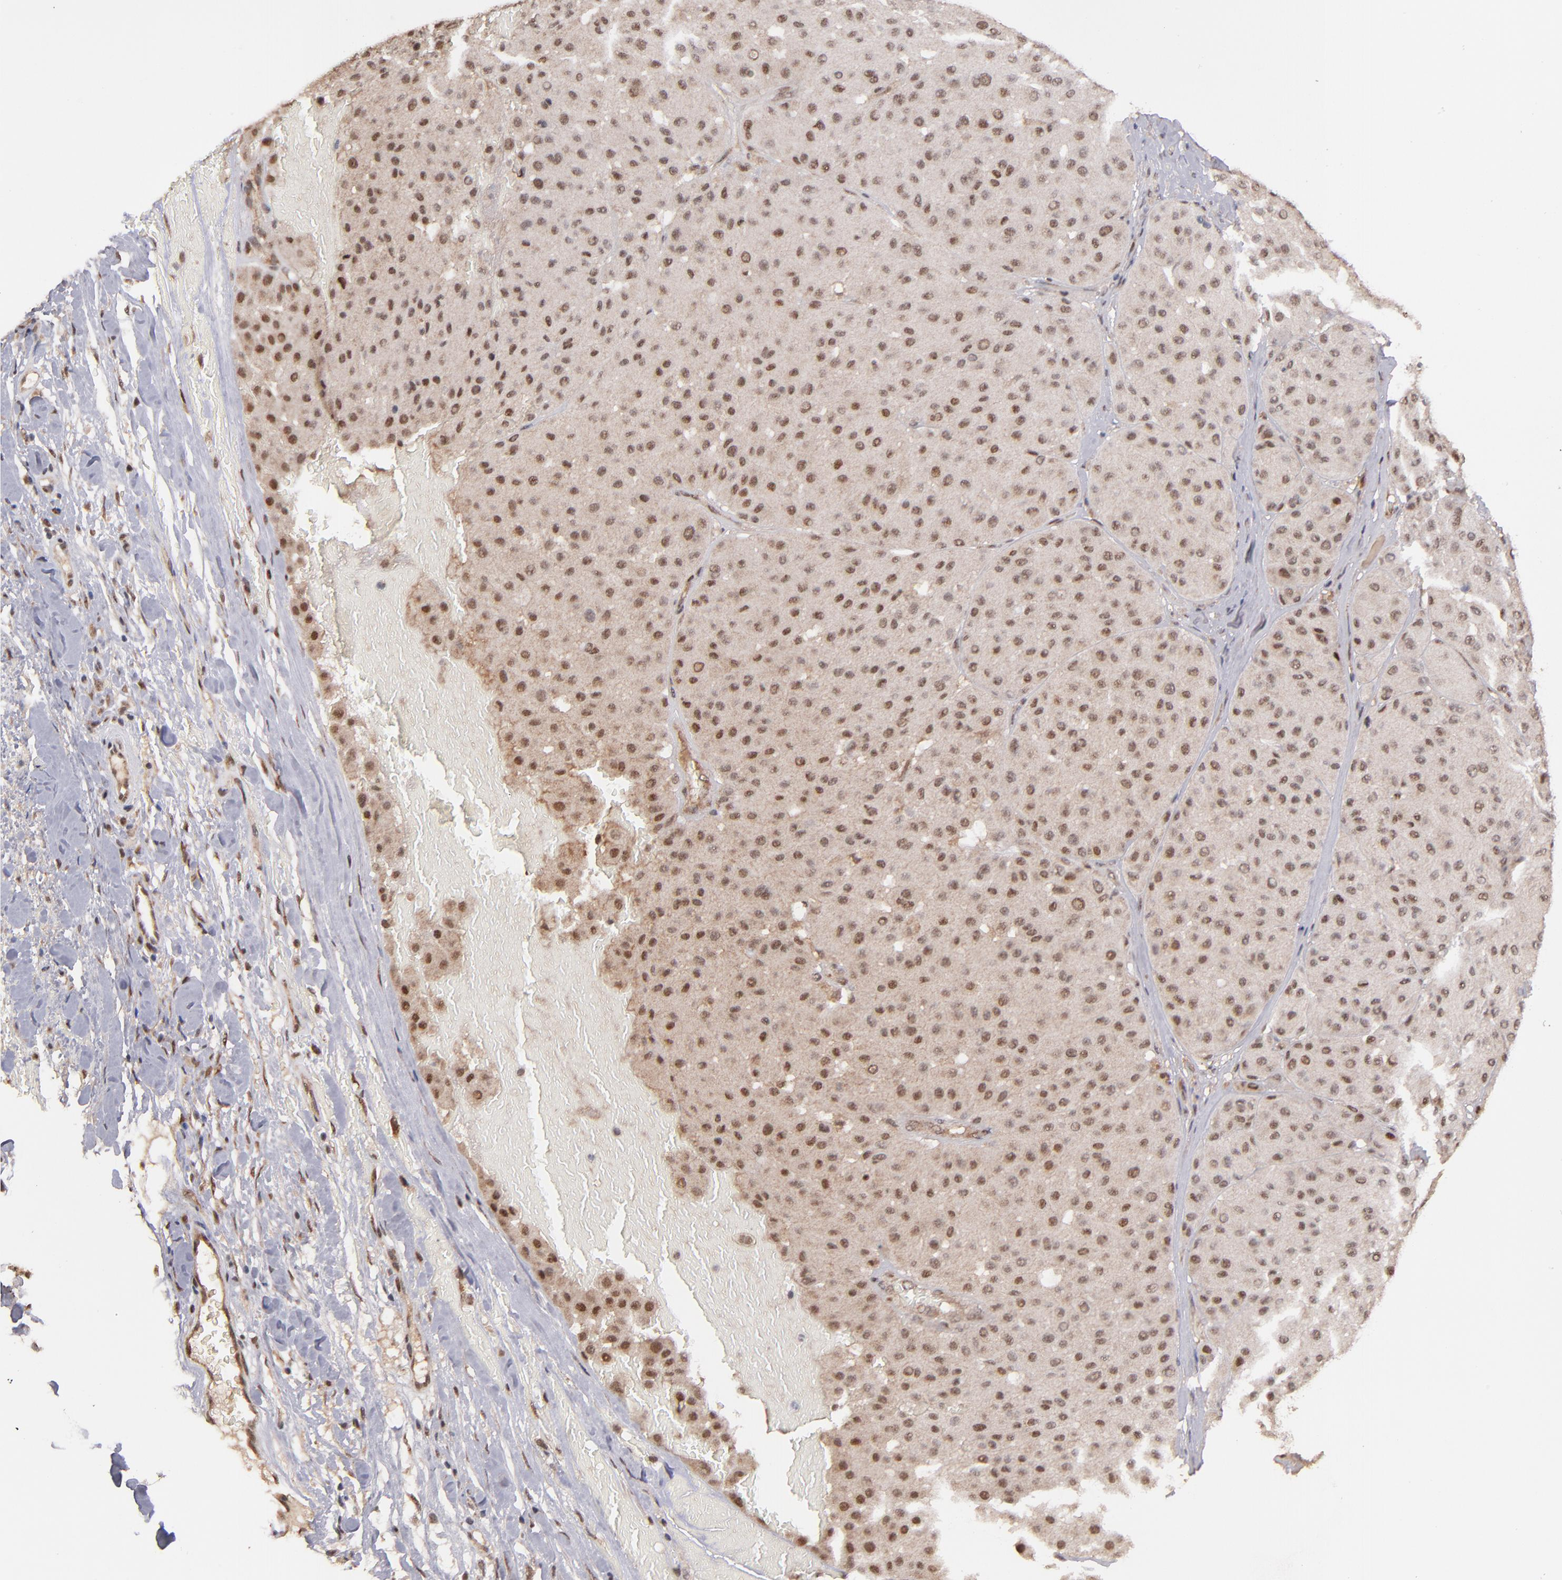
{"staining": {"intensity": "moderate", "quantity": ">75%", "location": "cytoplasmic/membranous,nuclear"}, "tissue": "melanoma", "cell_type": "Tumor cells", "image_type": "cancer", "snomed": [{"axis": "morphology", "description": "Normal tissue, NOS"}, {"axis": "morphology", "description": "Malignant melanoma, Metastatic site"}, {"axis": "topography", "description": "Skin"}], "caption": "Immunohistochemical staining of human melanoma demonstrates moderate cytoplasmic/membranous and nuclear protein staining in approximately >75% of tumor cells.", "gene": "EAPP", "patient": {"sex": "male", "age": 41}}